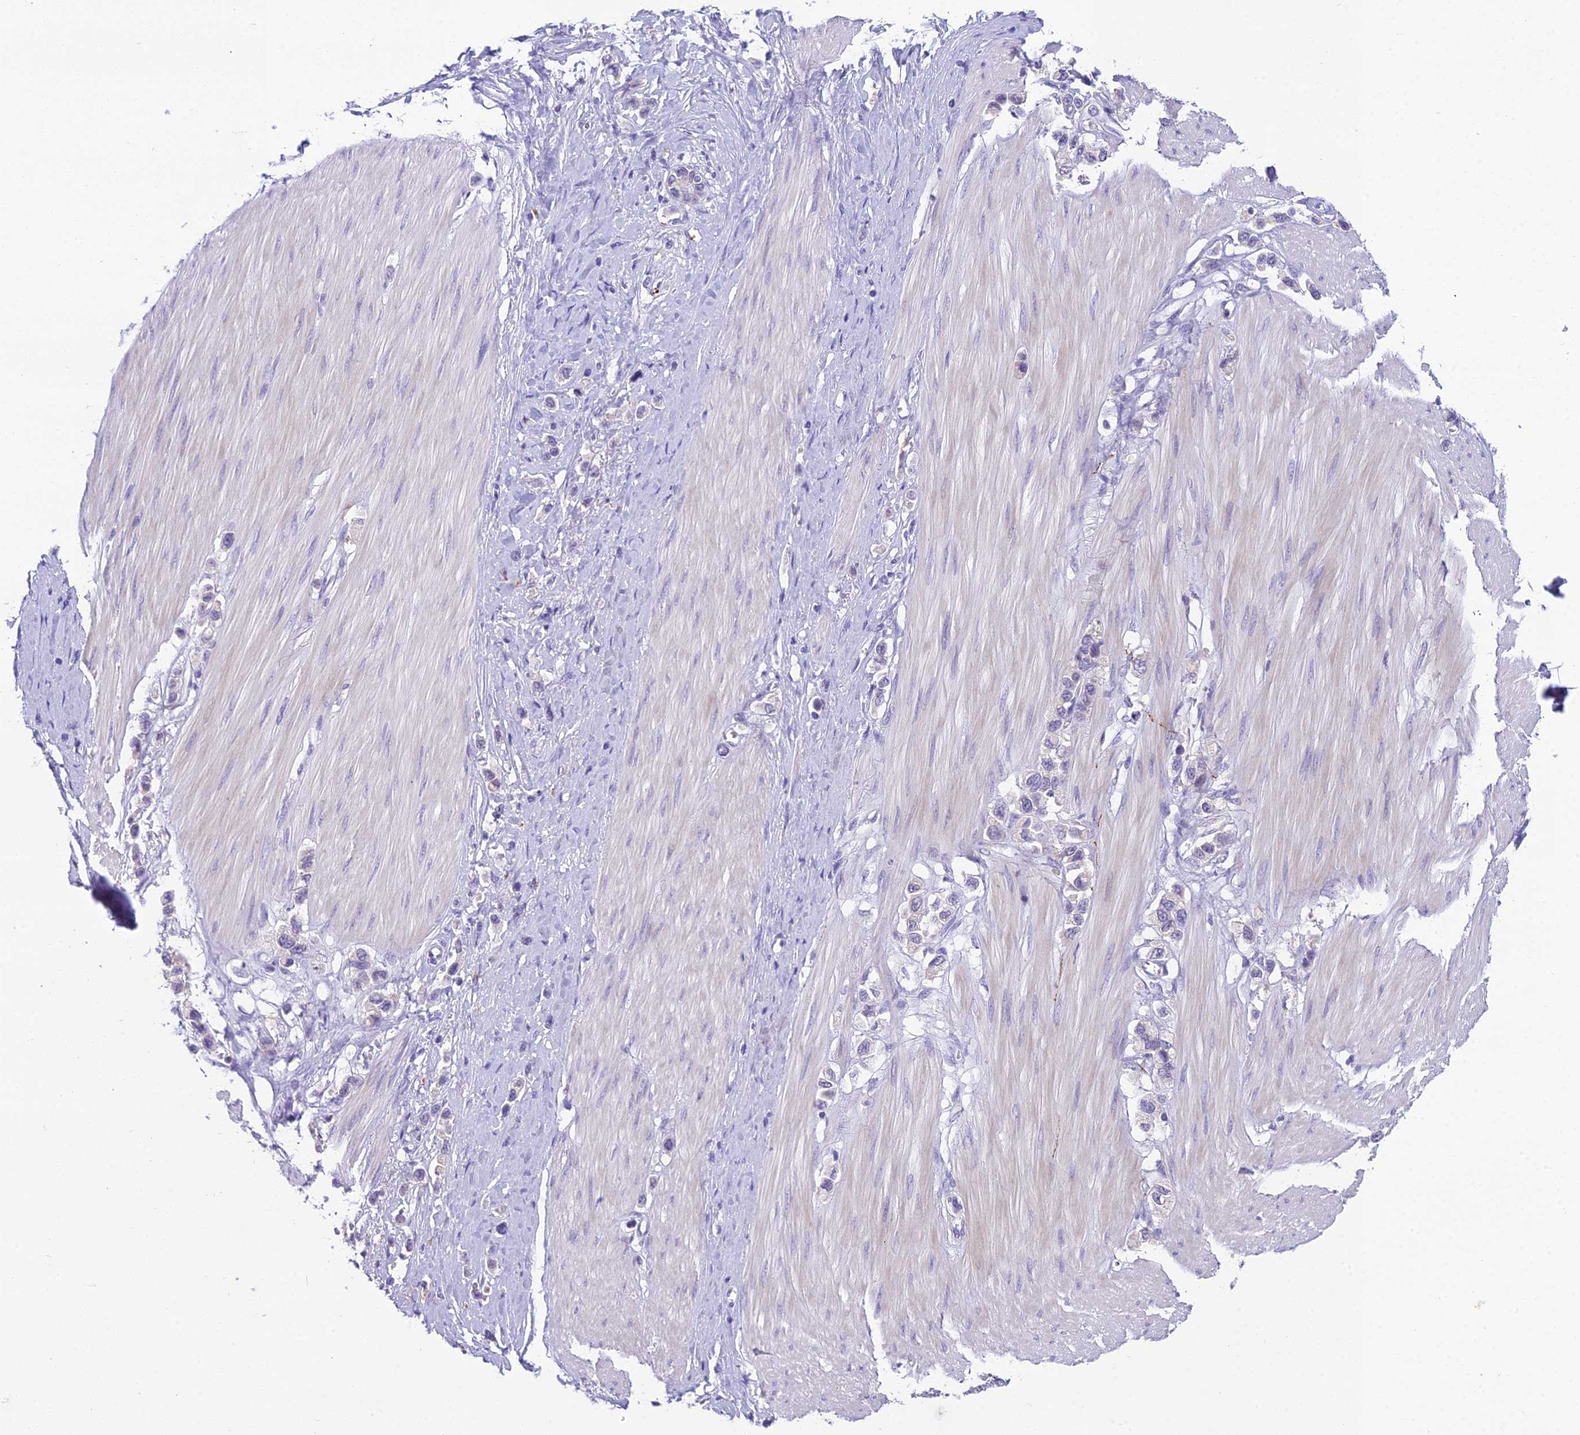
{"staining": {"intensity": "negative", "quantity": "none", "location": "none"}, "tissue": "stomach cancer", "cell_type": "Tumor cells", "image_type": "cancer", "snomed": [{"axis": "morphology", "description": "Adenocarcinoma, NOS"}, {"axis": "topography", "description": "Stomach"}], "caption": "This image is of stomach cancer (adenocarcinoma) stained with IHC to label a protein in brown with the nuclei are counter-stained blue. There is no expression in tumor cells. (Brightfield microscopy of DAB (3,3'-diaminobenzidine) IHC at high magnification).", "gene": "MIIP", "patient": {"sex": "female", "age": 65}}